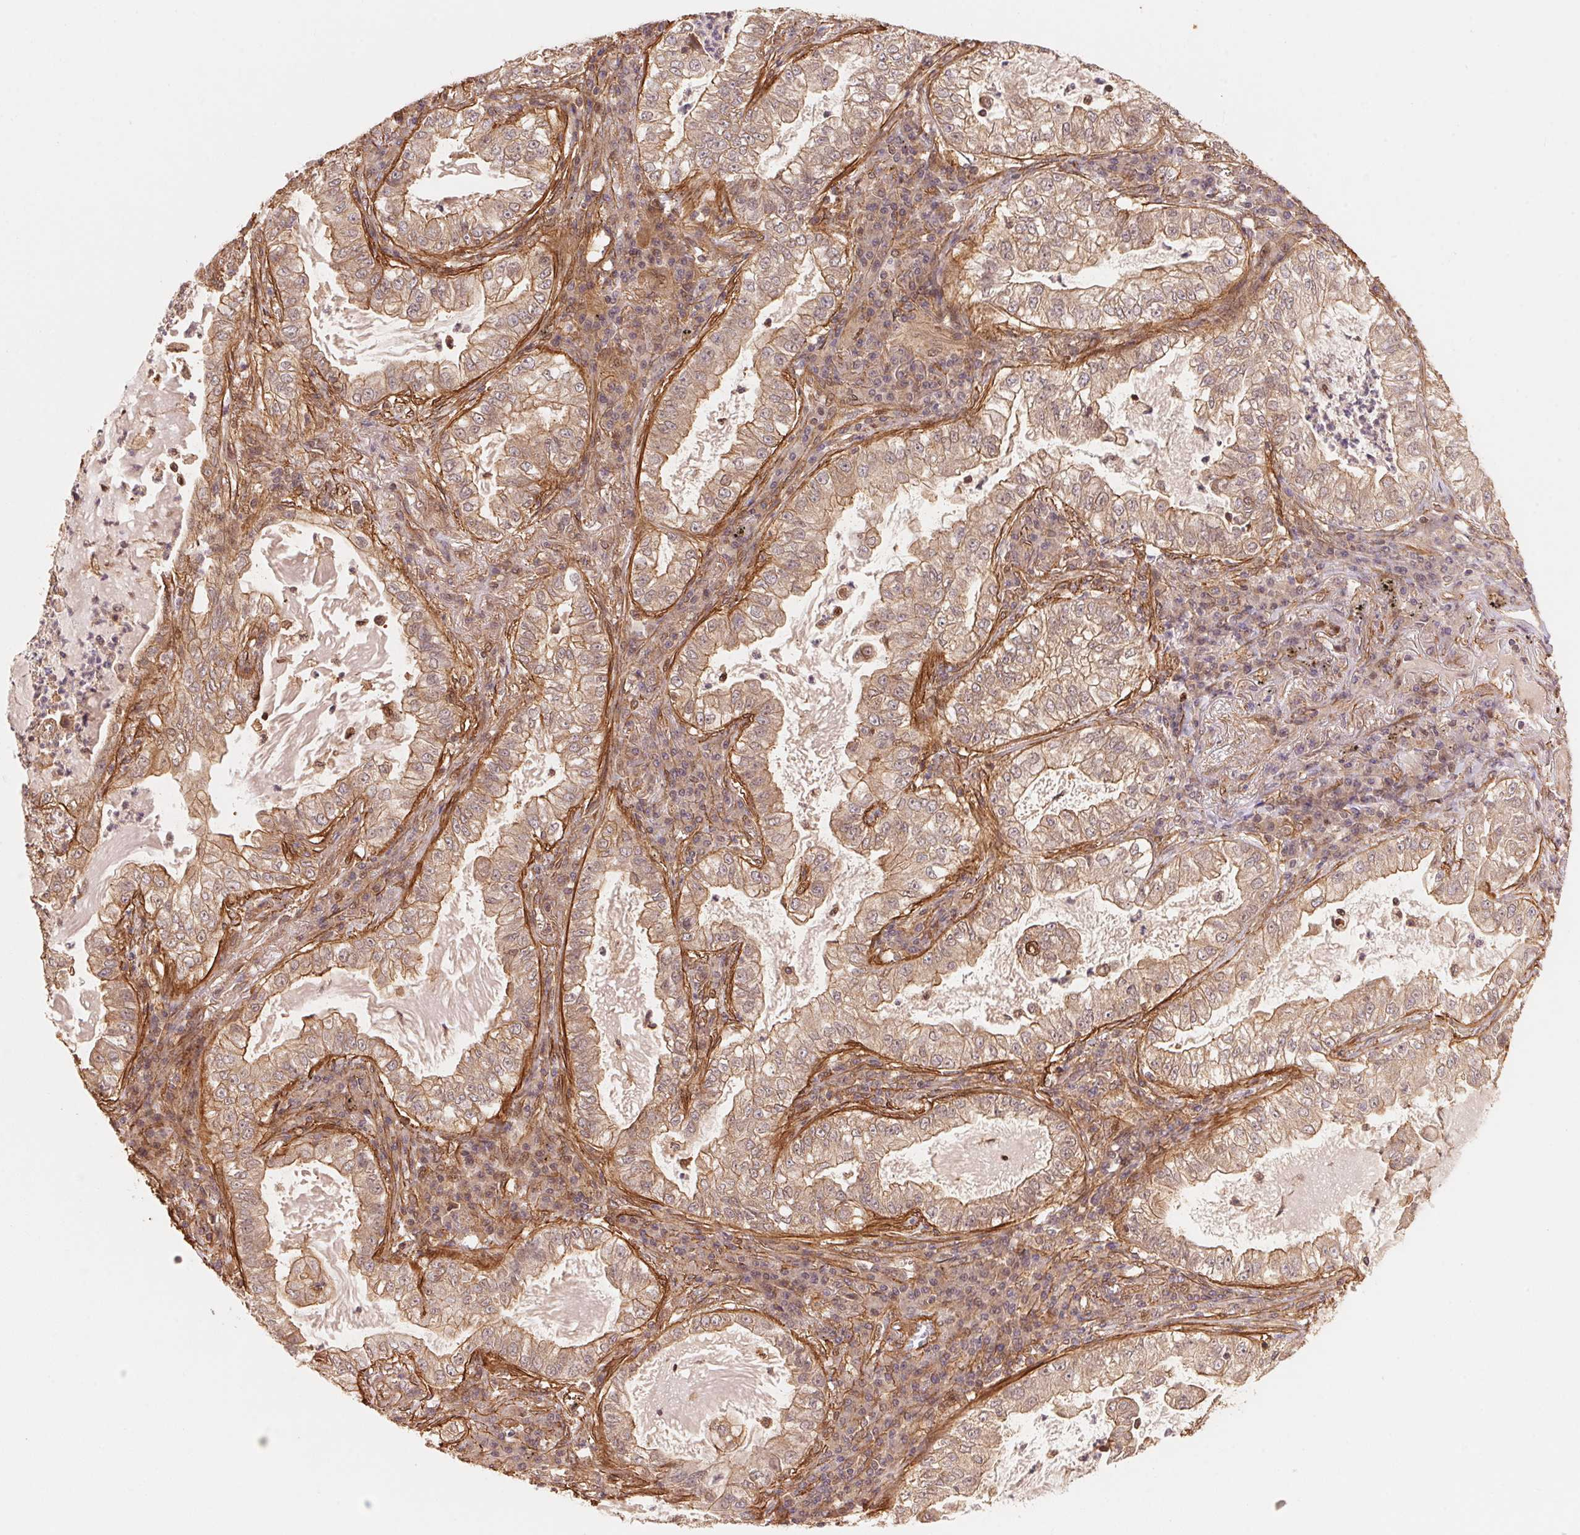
{"staining": {"intensity": "weak", "quantity": "25%-75%", "location": "cytoplasmic/membranous,nuclear"}, "tissue": "lung cancer", "cell_type": "Tumor cells", "image_type": "cancer", "snomed": [{"axis": "morphology", "description": "Adenocarcinoma, NOS"}, {"axis": "topography", "description": "Lung"}], "caption": "Lung cancer was stained to show a protein in brown. There is low levels of weak cytoplasmic/membranous and nuclear positivity in about 25%-75% of tumor cells.", "gene": "TNIP2", "patient": {"sex": "female", "age": 73}}